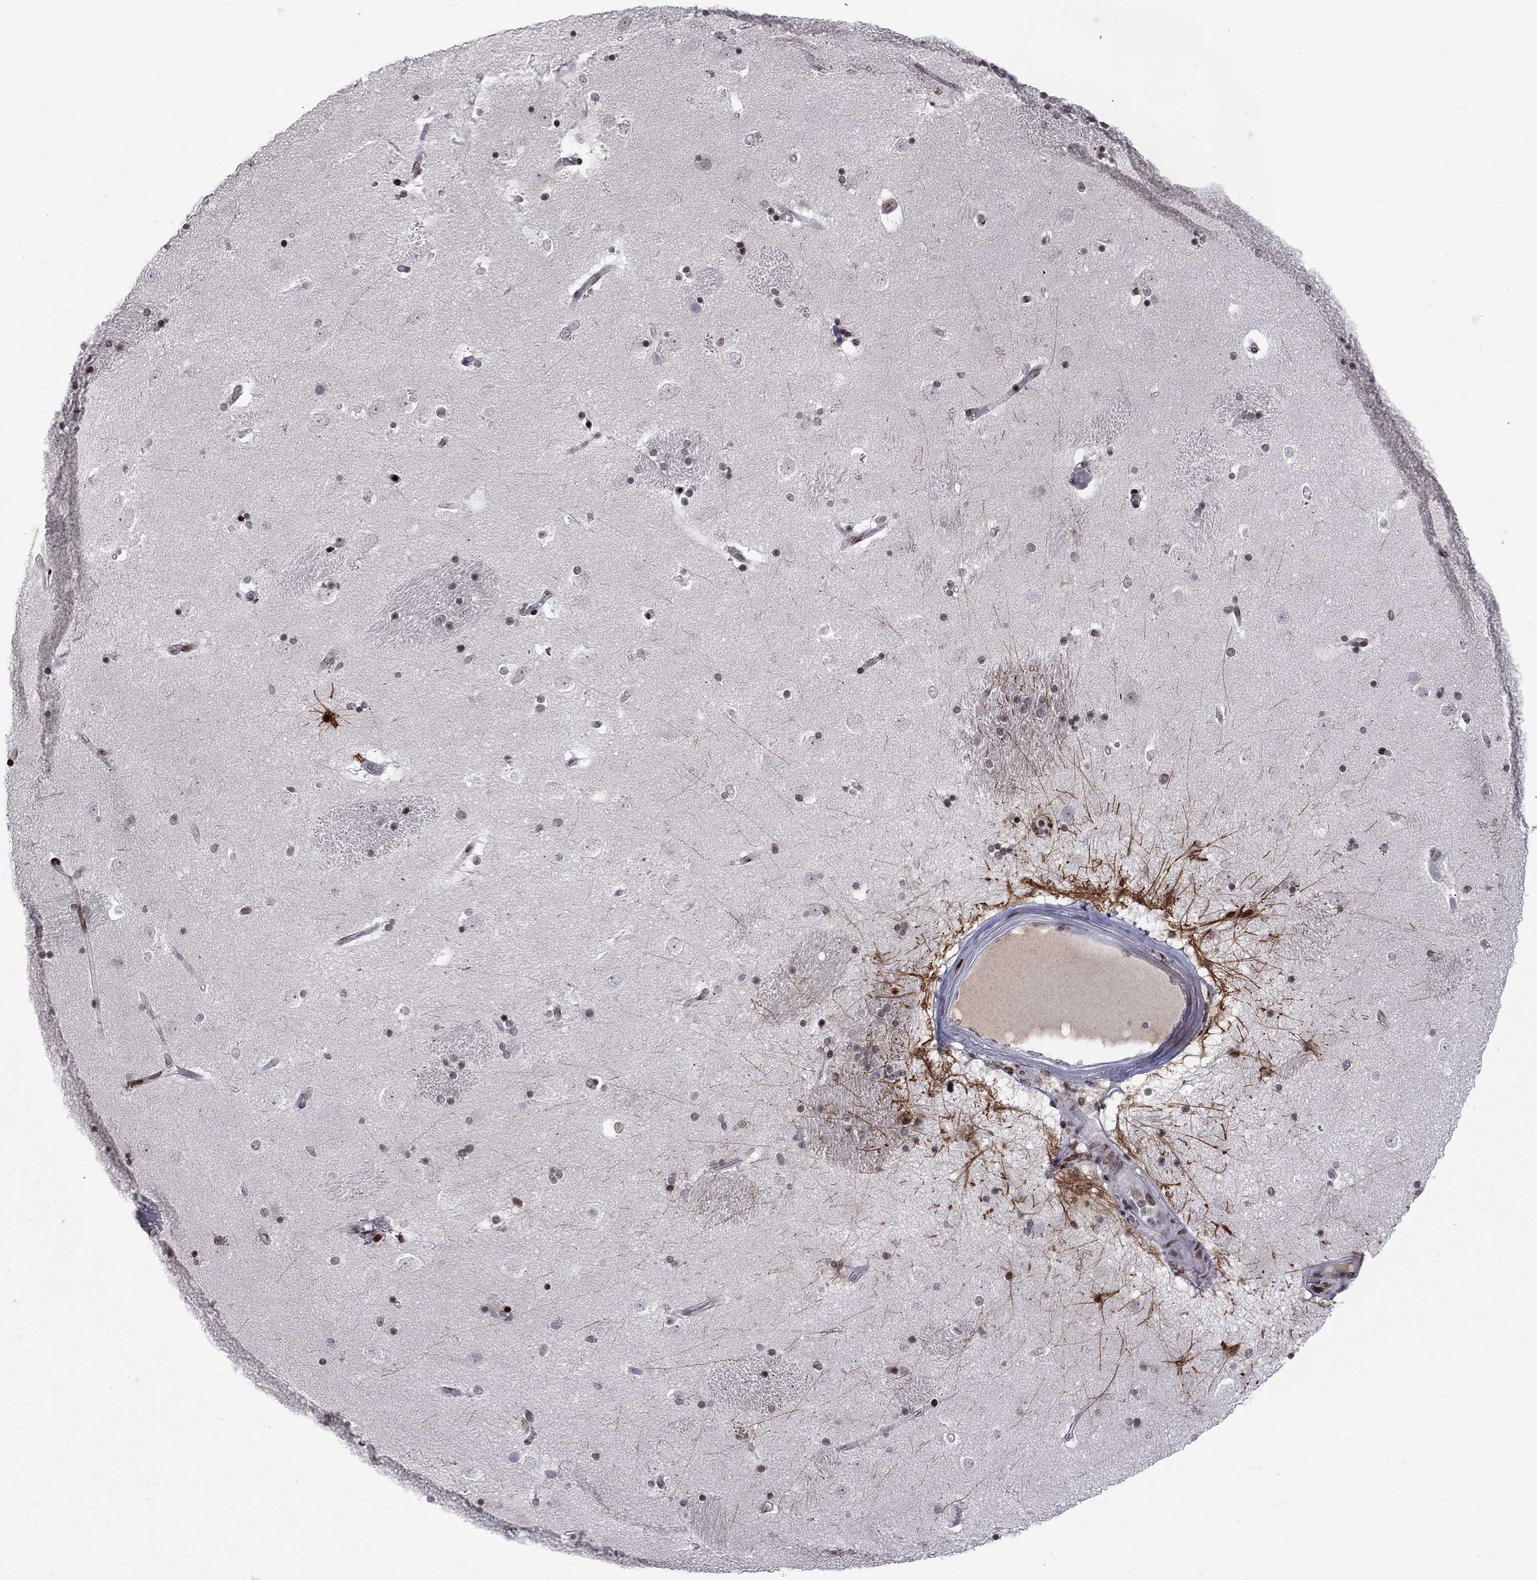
{"staining": {"intensity": "strong", "quantity": "<25%", "location": "cytoplasmic/membranous,nuclear"}, "tissue": "caudate", "cell_type": "Glial cells", "image_type": "normal", "snomed": [{"axis": "morphology", "description": "Normal tissue, NOS"}, {"axis": "topography", "description": "Lateral ventricle wall"}], "caption": "High-power microscopy captured an immunohistochemistry (IHC) micrograph of unremarkable caudate, revealing strong cytoplasmic/membranous,nuclear staining in about <25% of glial cells. (DAB IHC, brown staining for protein, blue staining for nuclei).", "gene": "RNASEH2C", "patient": {"sex": "male", "age": 51}}